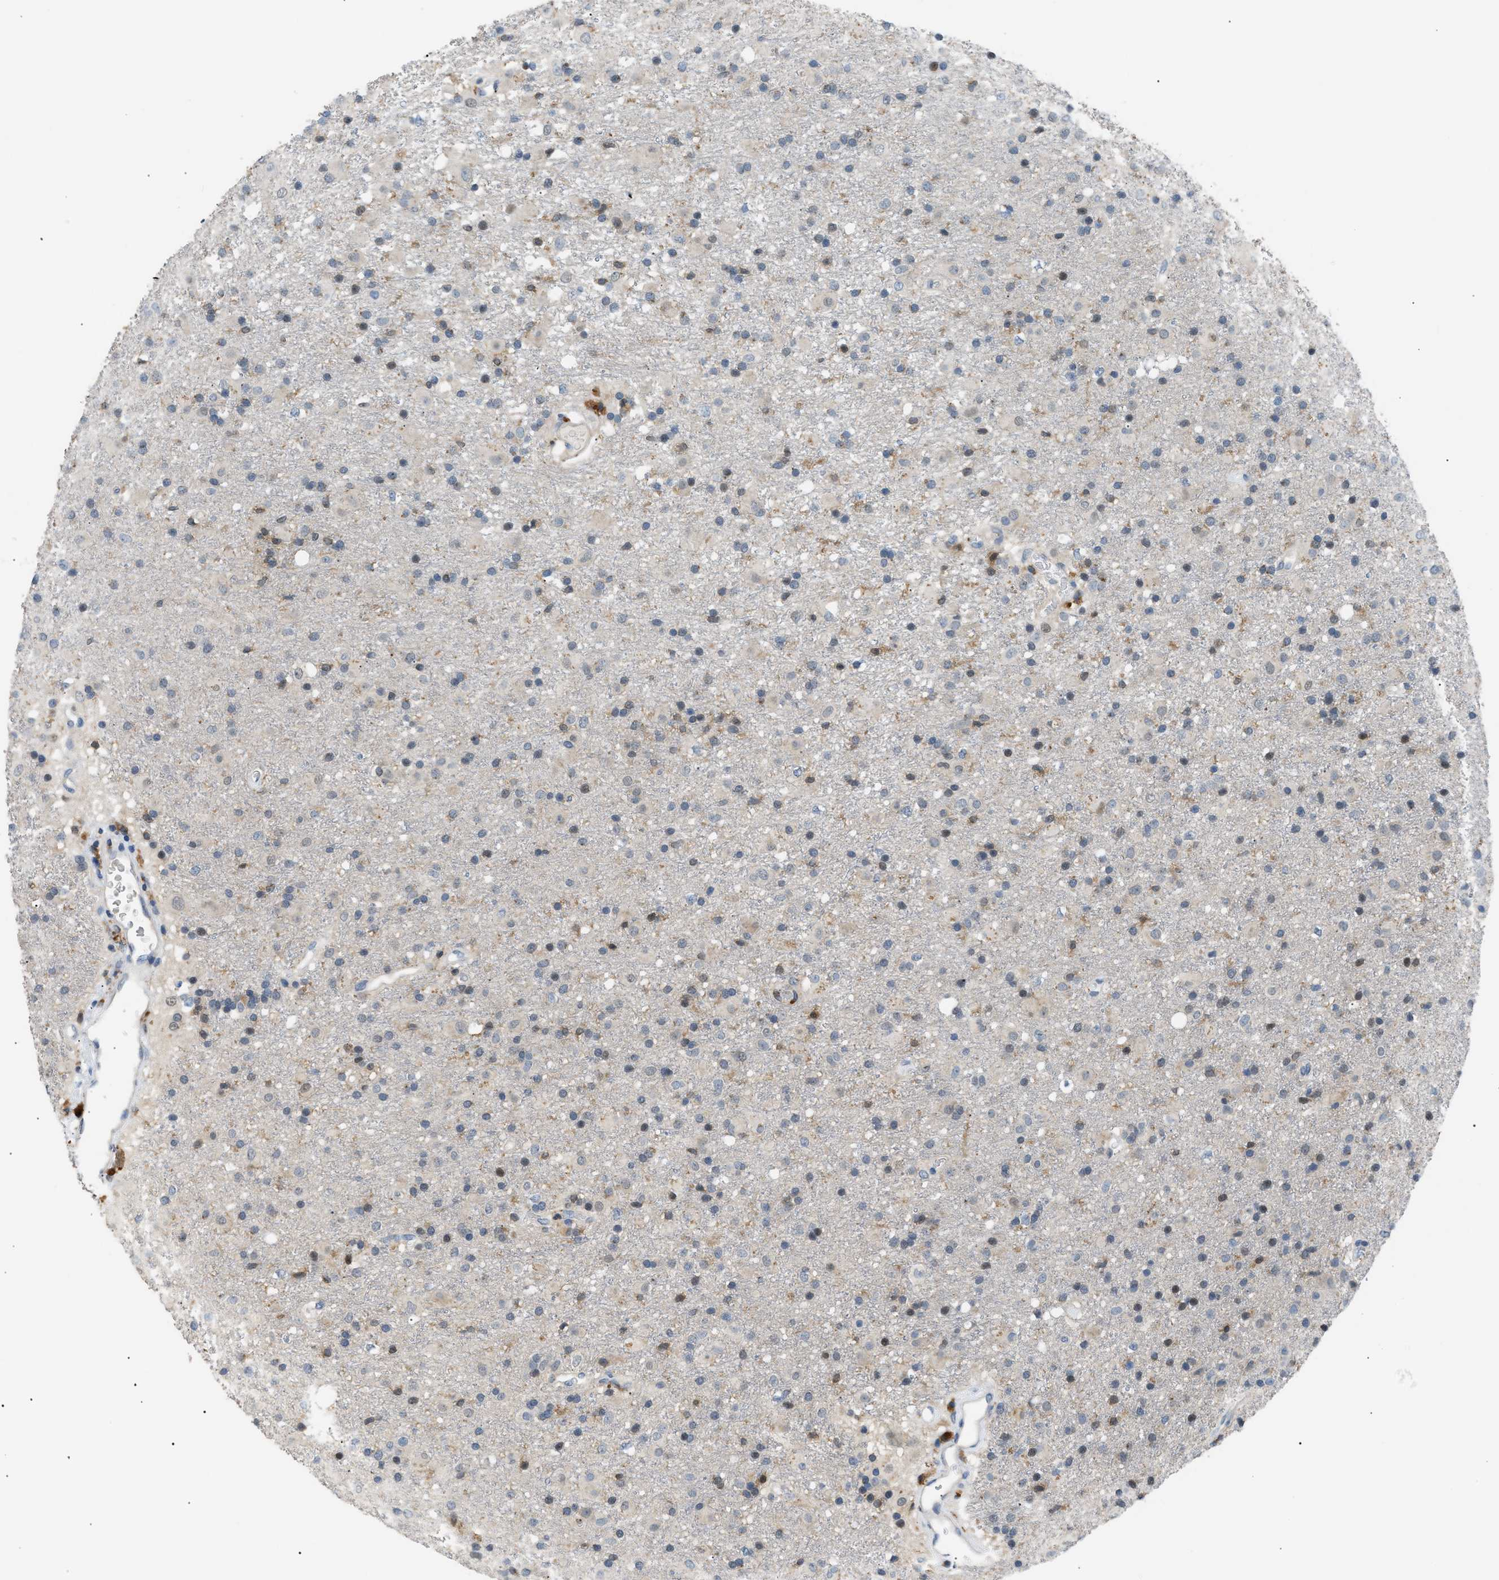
{"staining": {"intensity": "moderate", "quantity": "<25%", "location": "cytoplasmic/membranous,nuclear"}, "tissue": "glioma", "cell_type": "Tumor cells", "image_type": "cancer", "snomed": [{"axis": "morphology", "description": "Glioma, malignant, Low grade"}, {"axis": "topography", "description": "Brain"}], "caption": "Immunohistochemical staining of human malignant glioma (low-grade) exhibits low levels of moderate cytoplasmic/membranous and nuclear expression in approximately <25% of tumor cells.", "gene": "AKR1A1", "patient": {"sex": "male", "age": 65}}